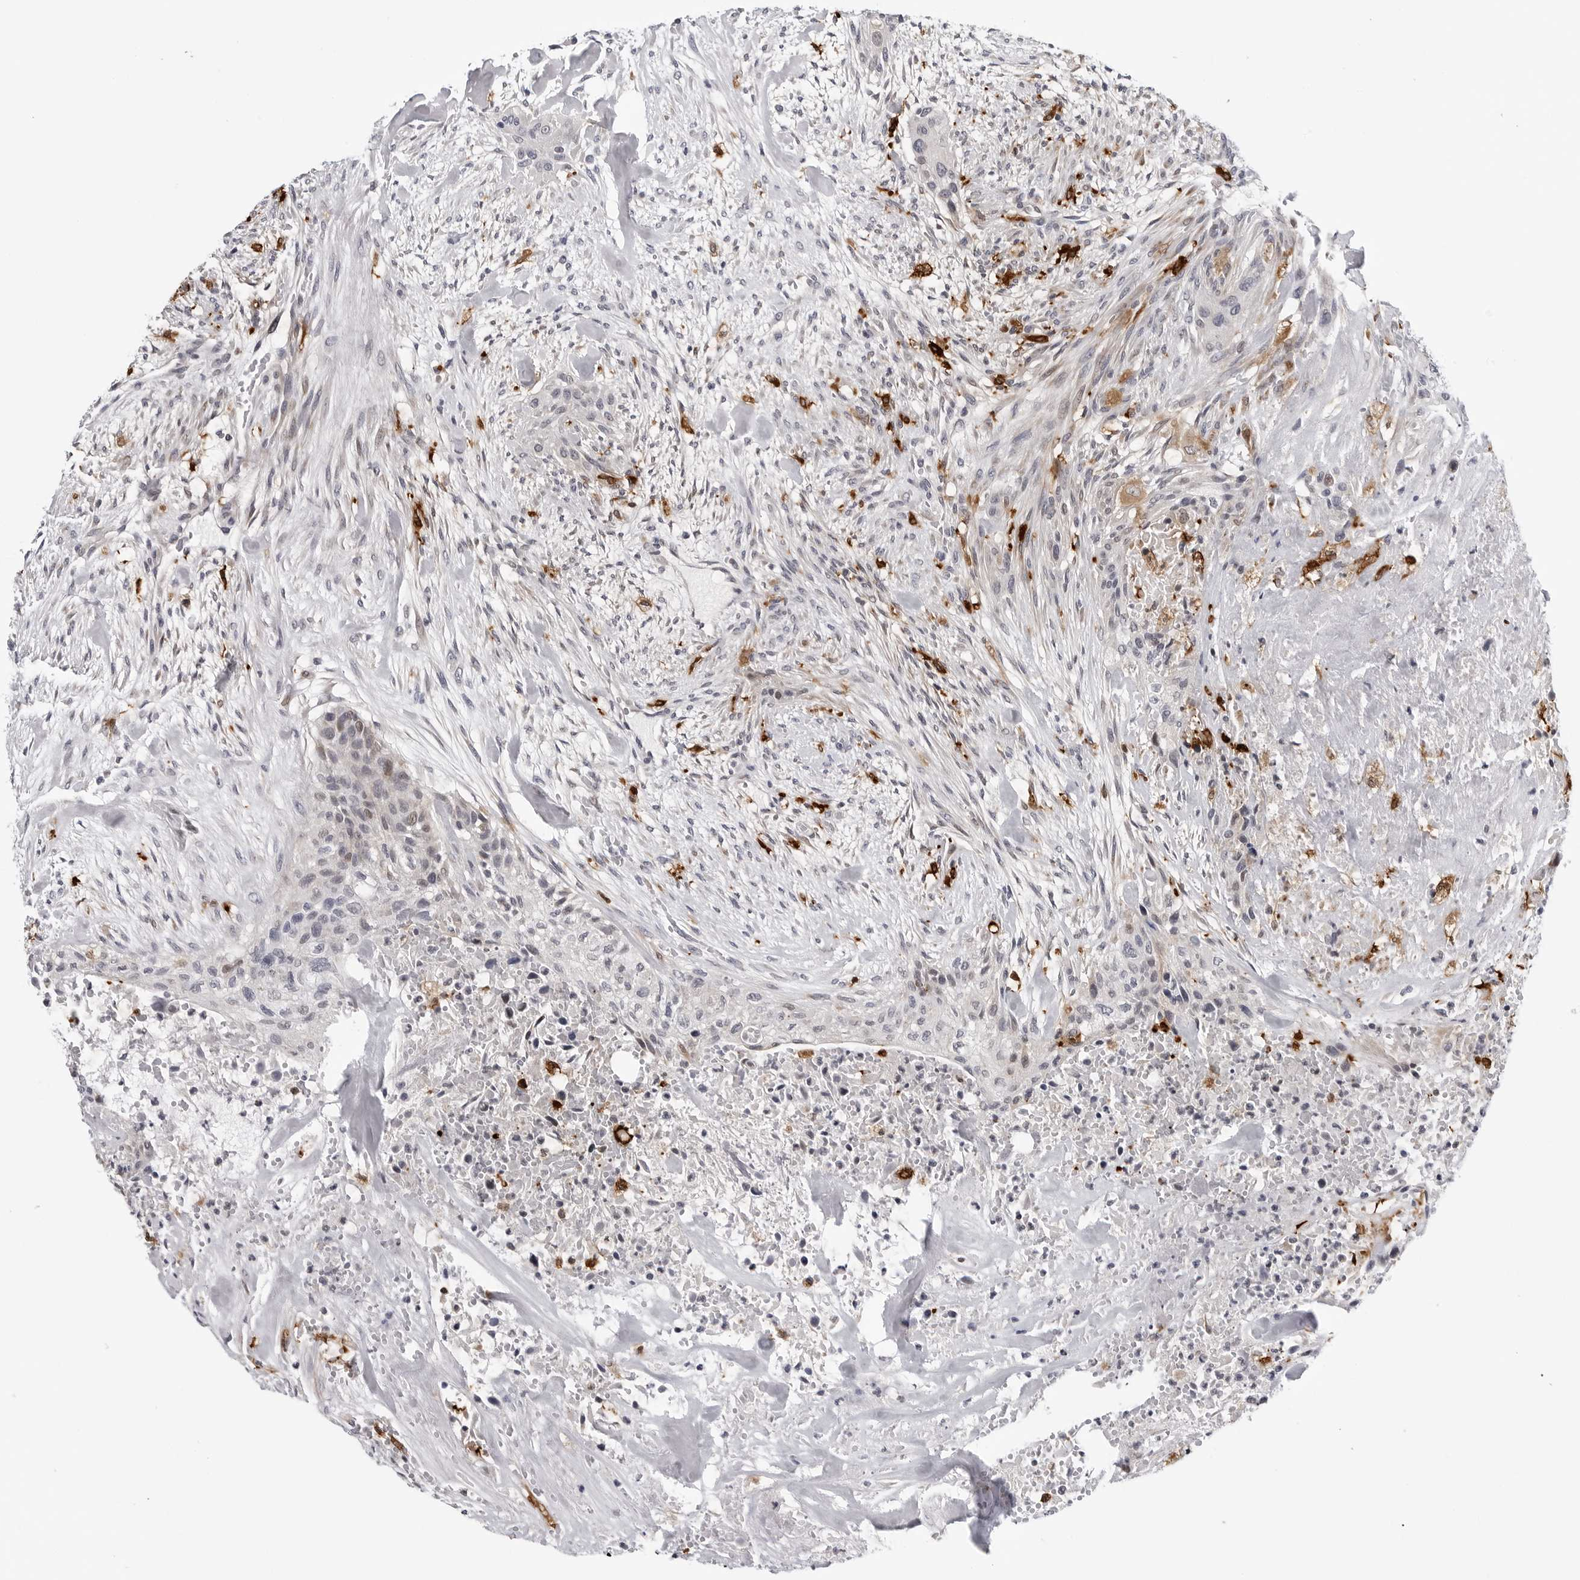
{"staining": {"intensity": "negative", "quantity": "none", "location": "none"}, "tissue": "urothelial cancer", "cell_type": "Tumor cells", "image_type": "cancer", "snomed": [{"axis": "morphology", "description": "Urothelial carcinoma, High grade"}, {"axis": "topography", "description": "Urinary bladder"}], "caption": "The histopathology image demonstrates no significant expression in tumor cells of urothelial cancer.", "gene": "CDK20", "patient": {"sex": "male", "age": 35}}